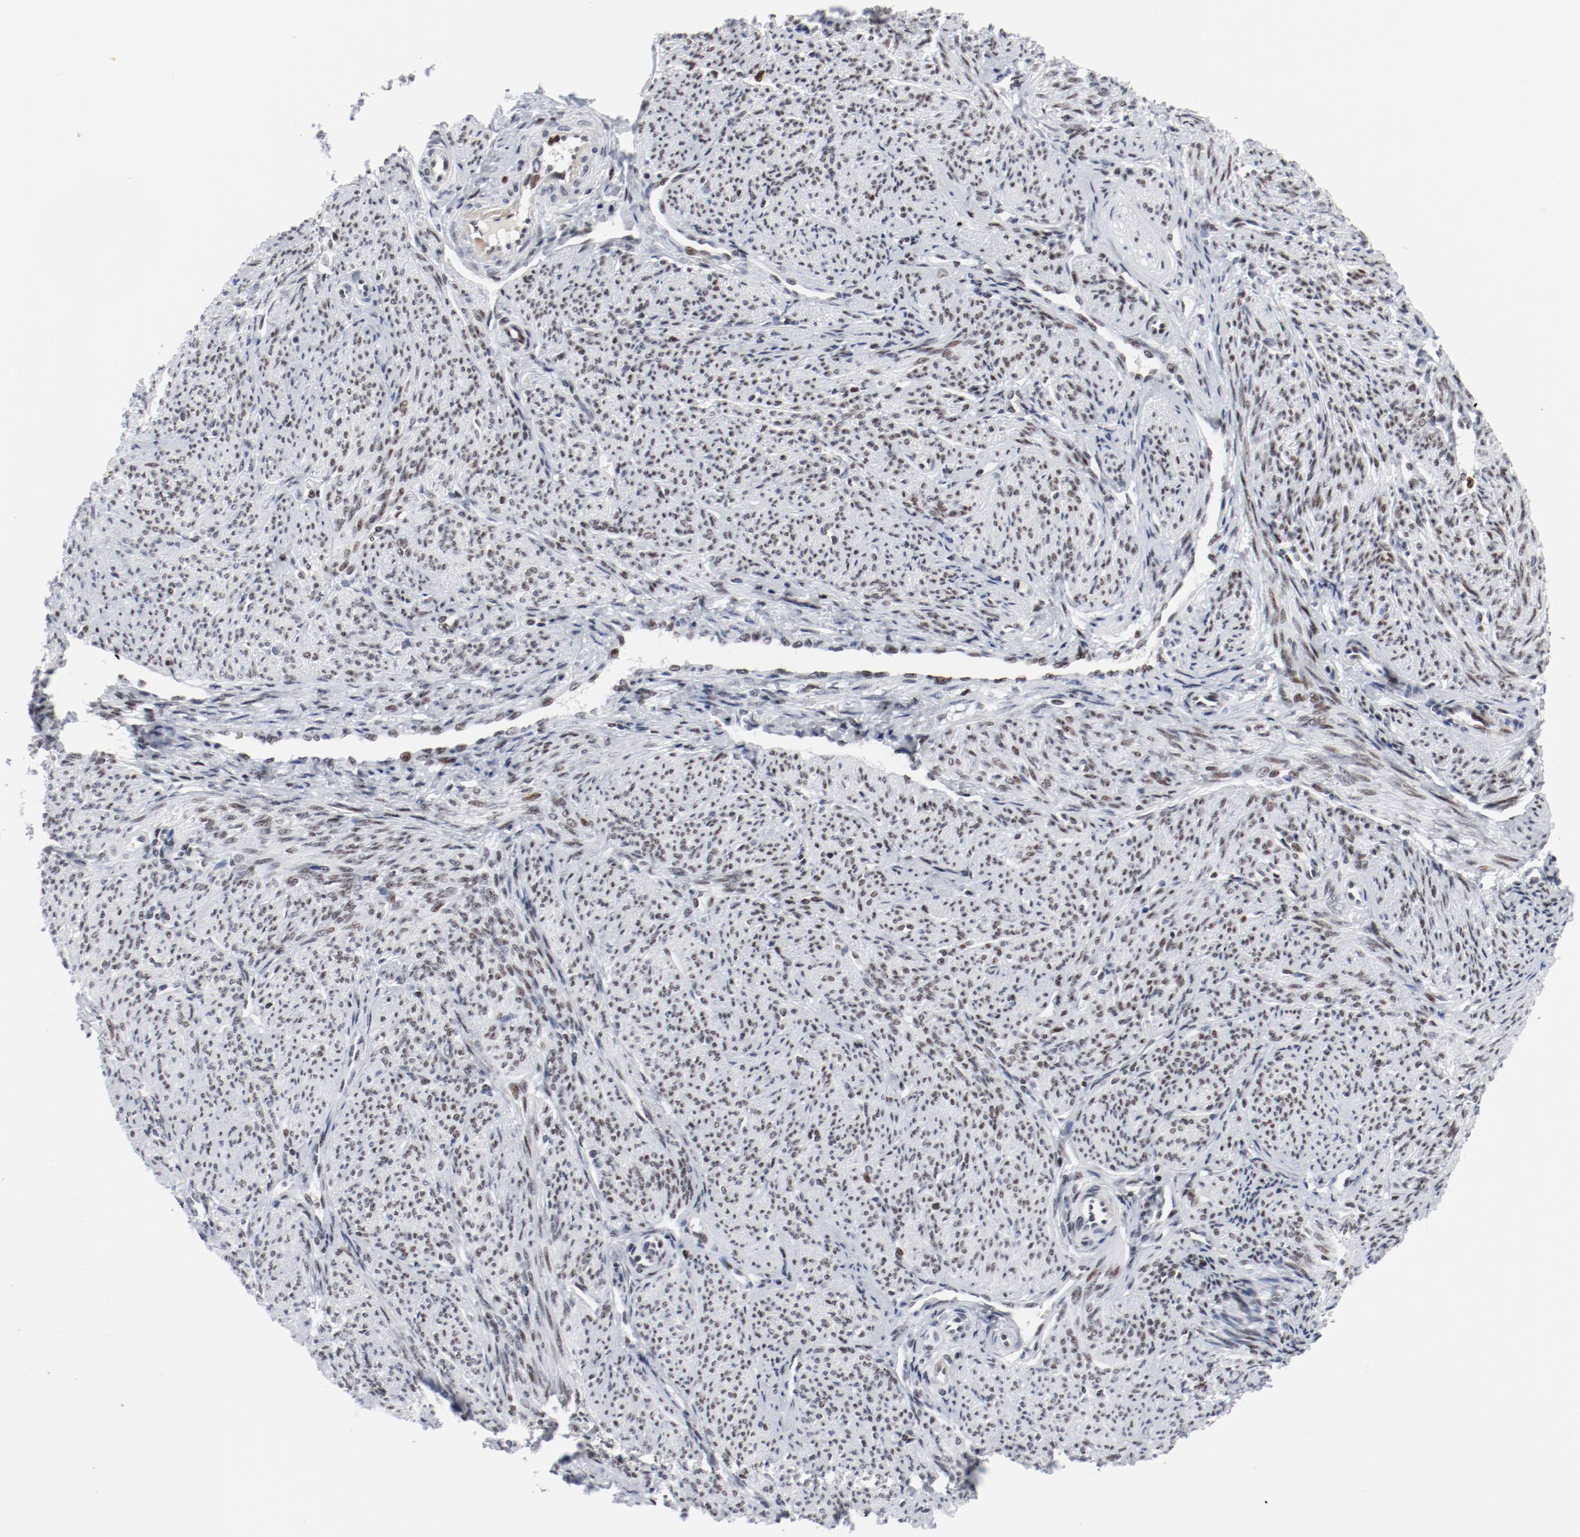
{"staining": {"intensity": "moderate", "quantity": "25%-75%", "location": "nuclear"}, "tissue": "smooth muscle", "cell_type": "Smooth muscle cells", "image_type": "normal", "snomed": [{"axis": "morphology", "description": "Normal tissue, NOS"}, {"axis": "topography", "description": "Smooth muscle"}], "caption": "Moderate nuclear staining for a protein is appreciated in about 25%-75% of smooth muscle cells of unremarkable smooth muscle using immunohistochemistry (IHC).", "gene": "POLD1", "patient": {"sex": "female", "age": 65}}